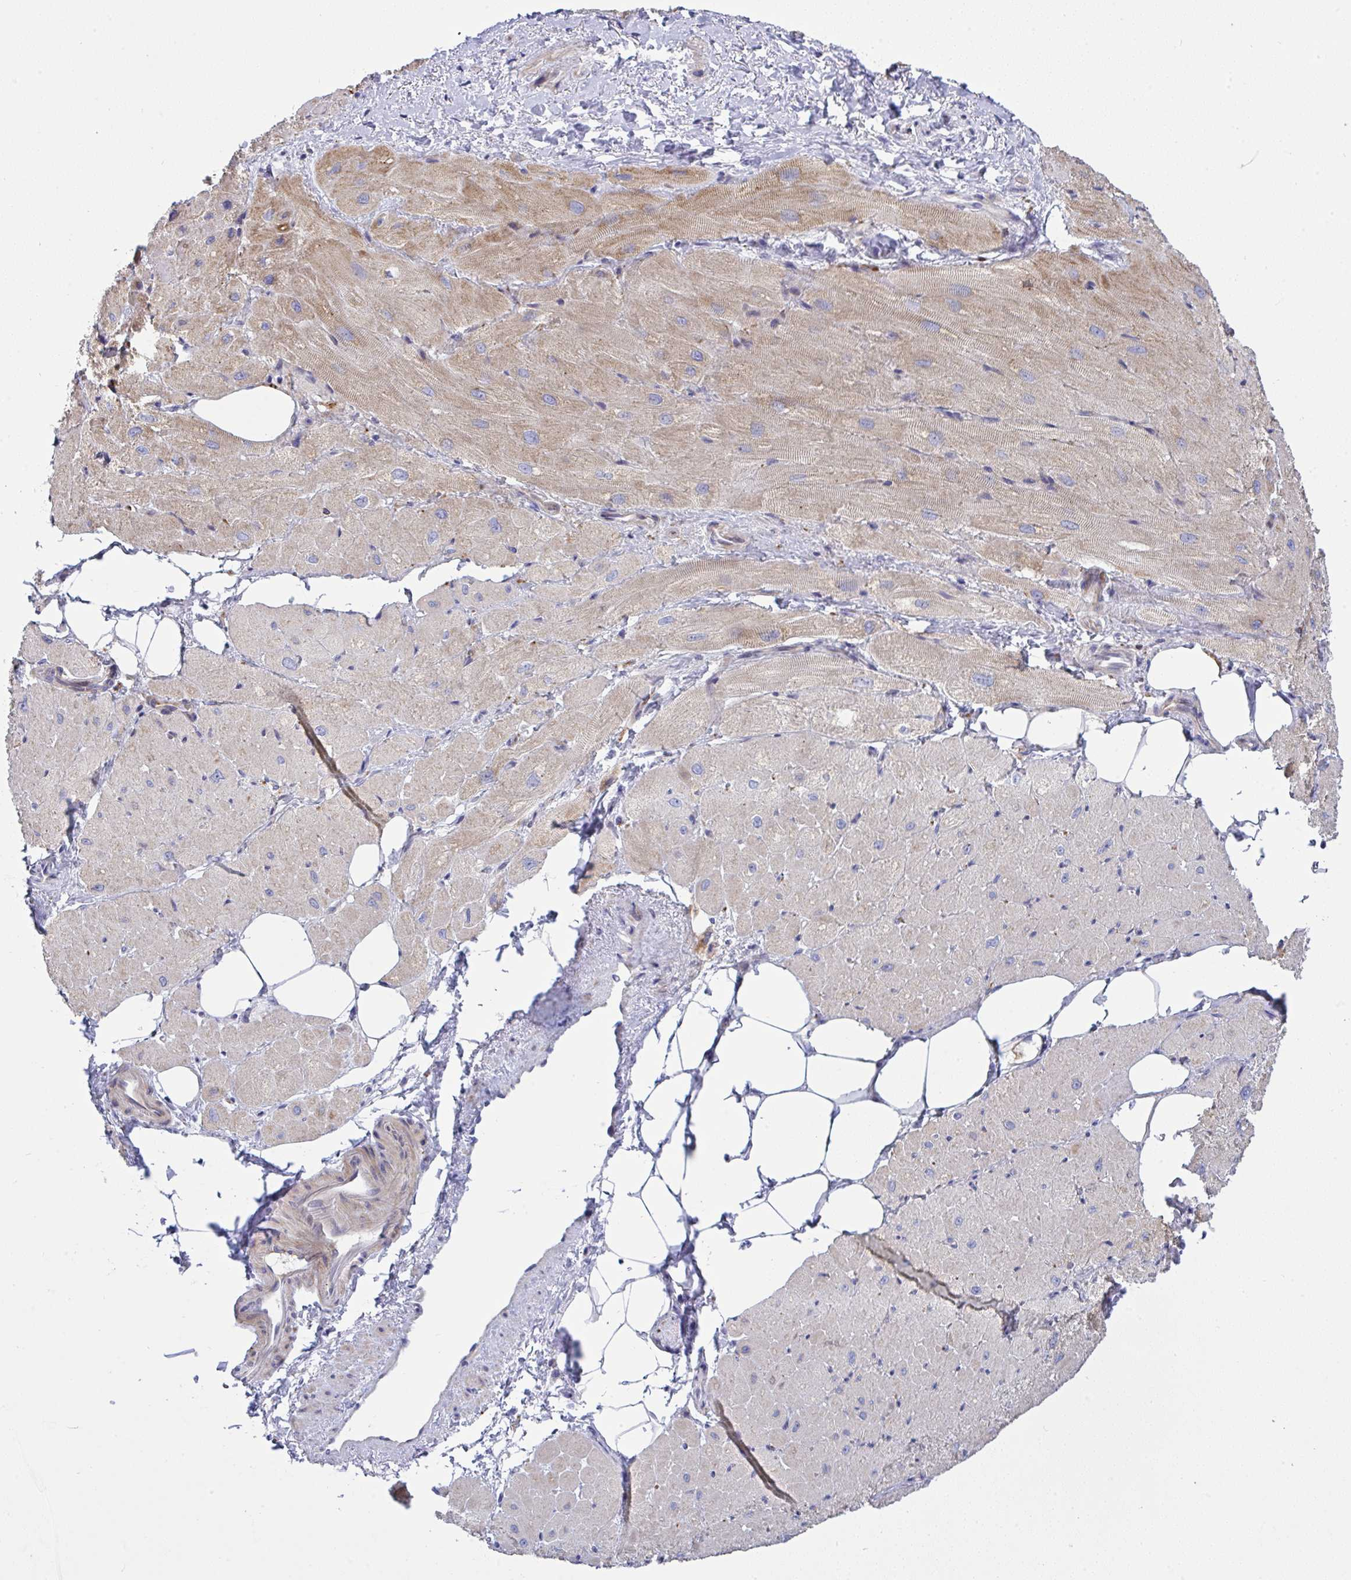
{"staining": {"intensity": "weak", "quantity": "25%-75%", "location": "cytoplasmic/membranous"}, "tissue": "heart muscle", "cell_type": "Cardiomyocytes", "image_type": "normal", "snomed": [{"axis": "morphology", "description": "Normal tissue, NOS"}, {"axis": "topography", "description": "Heart"}], "caption": "About 25%-75% of cardiomyocytes in normal human heart muscle exhibit weak cytoplasmic/membranous protein expression as visualized by brown immunohistochemical staining.", "gene": "NTN1", "patient": {"sex": "male", "age": 62}}